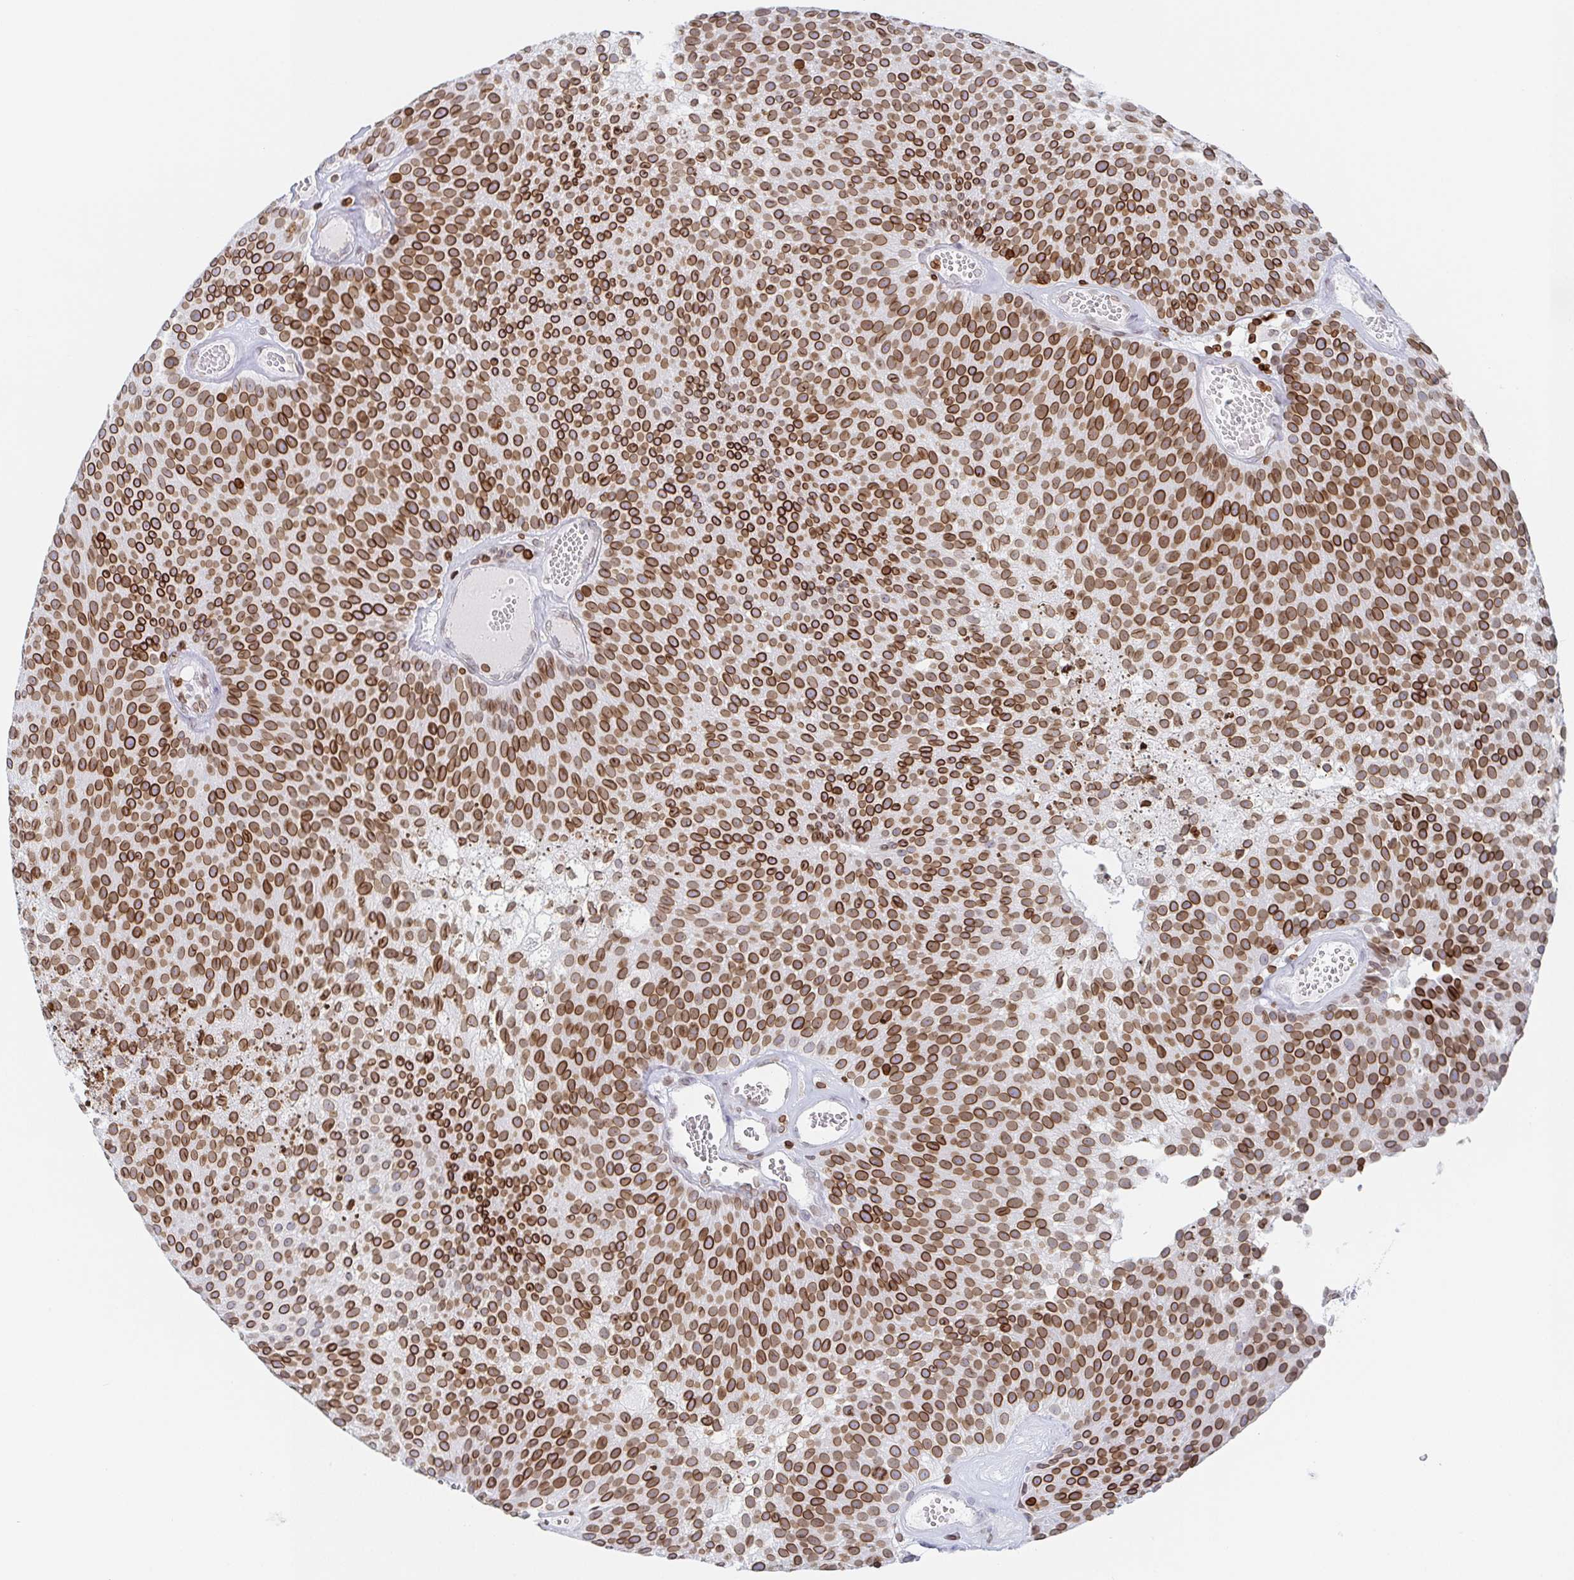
{"staining": {"intensity": "strong", "quantity": ">75%", "location": "cytoplasmic/membranous,nuclear"}, "tissue": "urothelial cancer", "cell_type": "Tumor cells", "image_type": "cancer", "snomed": [{"axis": "morphology", "description": "Urothelial carcinoma, Low grade"}, {"axis": "topography", "description": "Urinary bladder"}], "caption": "IHC micrograph of neoplastic tissue: urothelial cancer stained using IHC reveals high levels of strong protein expression localized specifically in the cytoplasmic/membranous and nuclear of tumor cells, appearing as a cytoplasmic/membranous and nuclear brown color.", "gene": "BTBD7", "patient": {"sex": "female", "age": 79}}